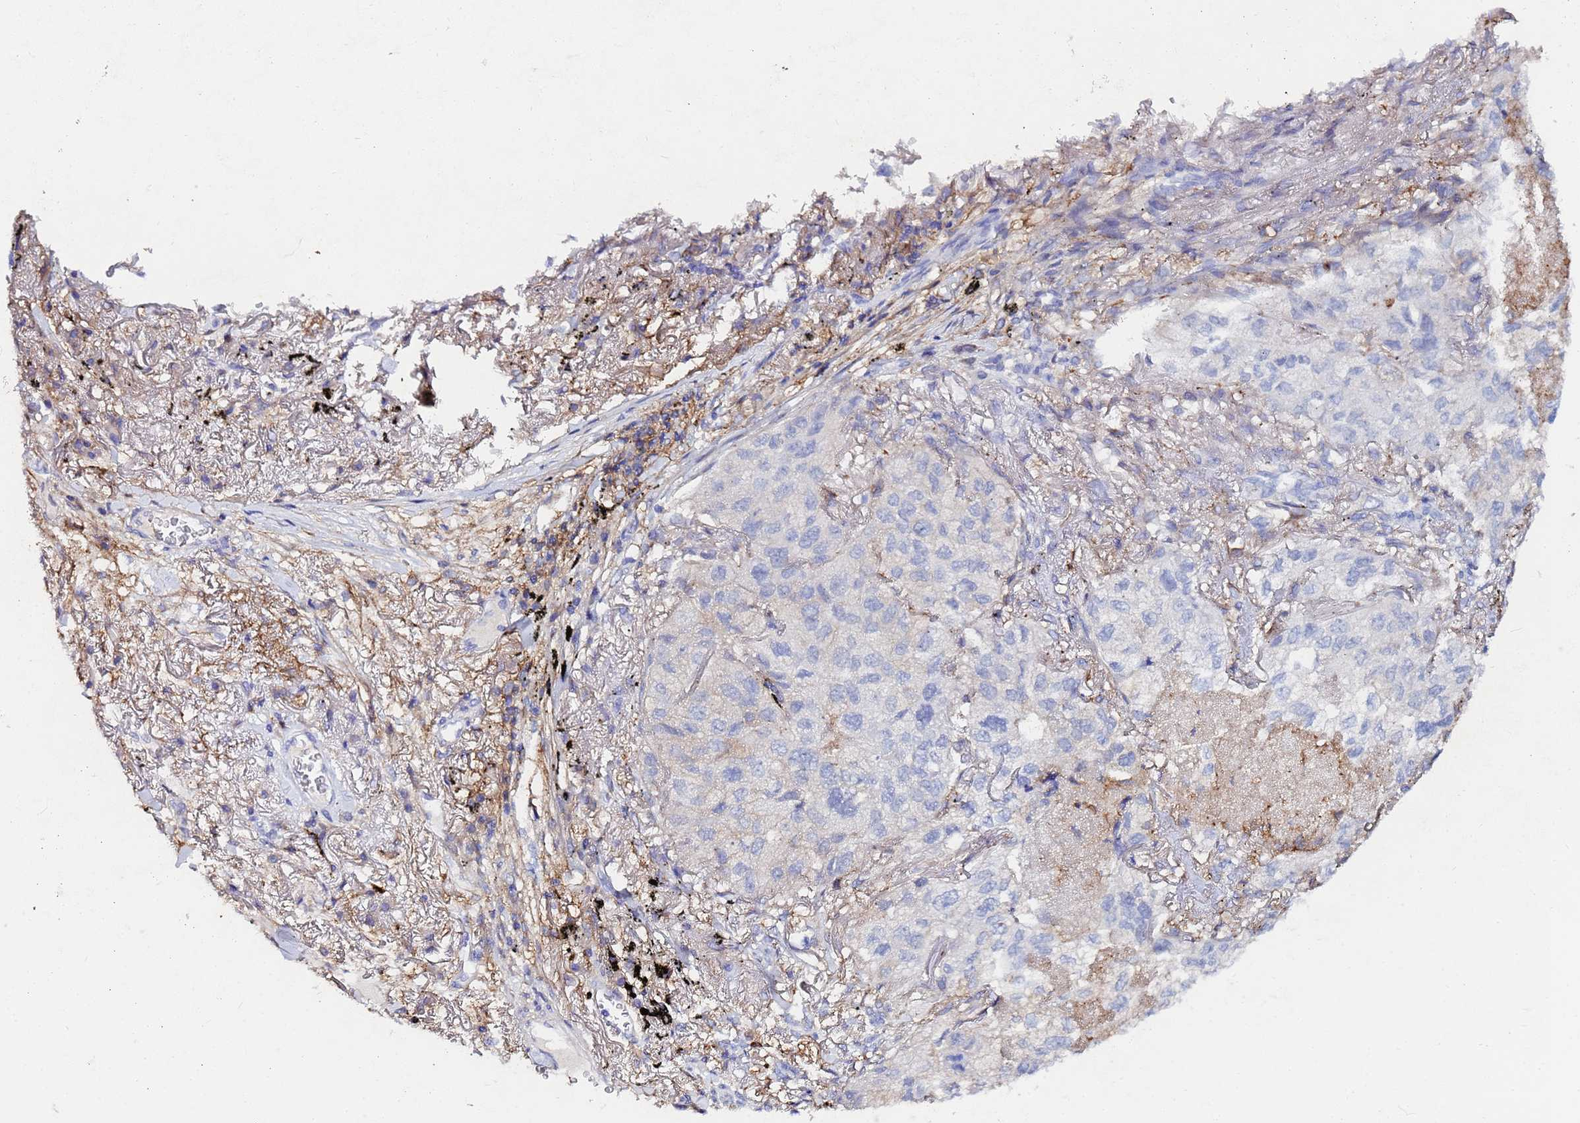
{"staining": {"intensity": "weak", "quantity": "<25%", "location": "cytoplasmic/membranous"}, "tissue": "lung cancer", "cell_type": "Tumor cells", "image_type": "cancer", "snomed": [{"axis": "morphology", "description": "Adenocarcinoma, NOS"}, {"axis": "topography", "description": "Lung"}], "caption": "The micrograph exhibits no staining of tumor cells in lung cancer.", "gene": "BASP1", "patient": {"sex": "male", "age": 65}}